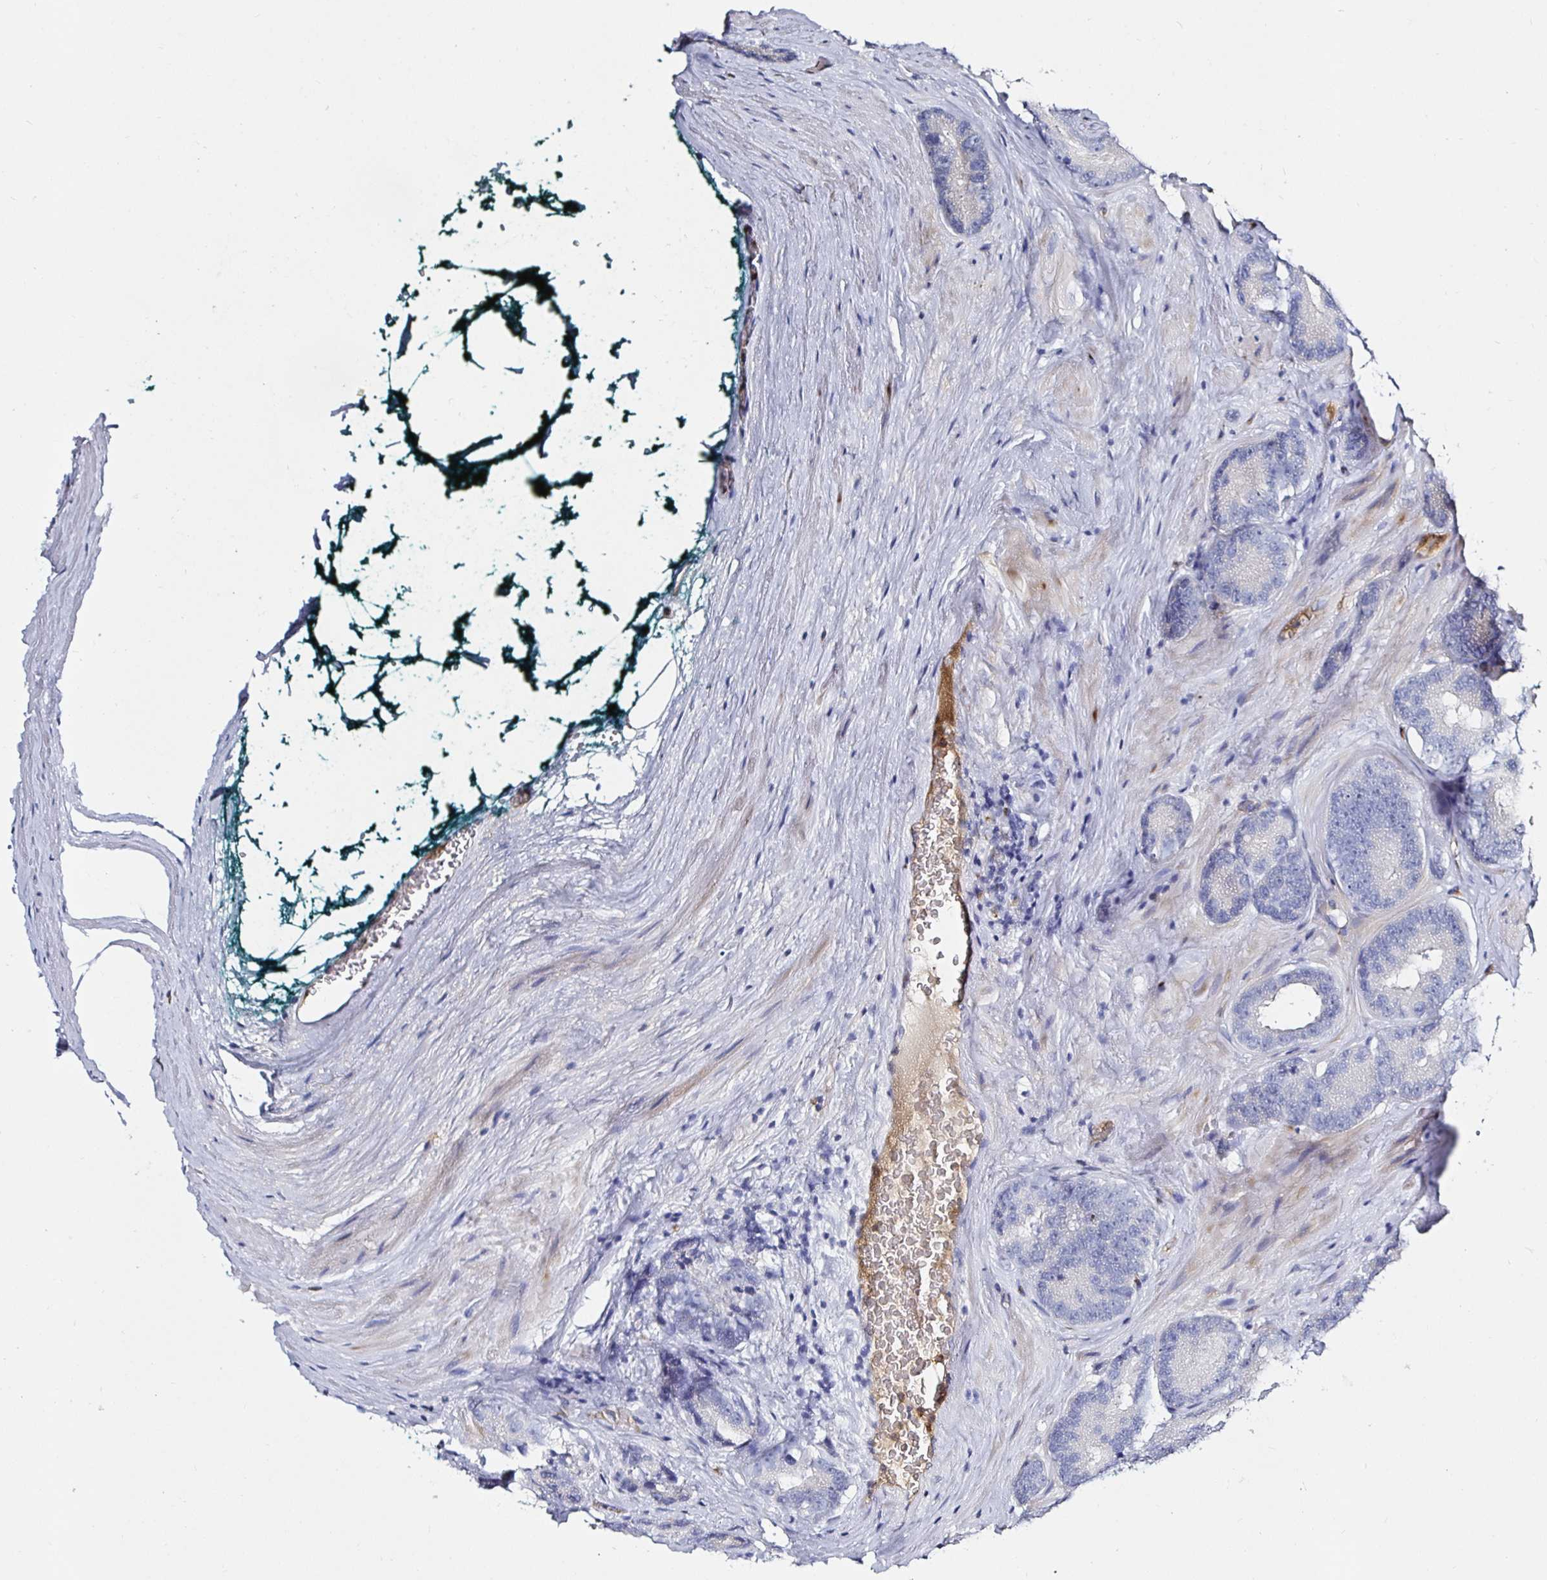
{"staining": {"intensity": "negative", "quantity": "none", "location": "none"}, "tissue": "prostate cancer", "cell_type": "Tumor cells", "image_type": "cancer", "snomed": [{"axis": "morphology", "description": "Adenocarcinoma, Low grade"}, {"axis": "topography", "description": "Prostate"}], "caption": "A histopathology image of prostate low-grade adenocarcinoma stained for a protein shows no brown staining in tumor cells.", "gene": "ACSBG2", "patient": {"sex": "male", "age": 62}}